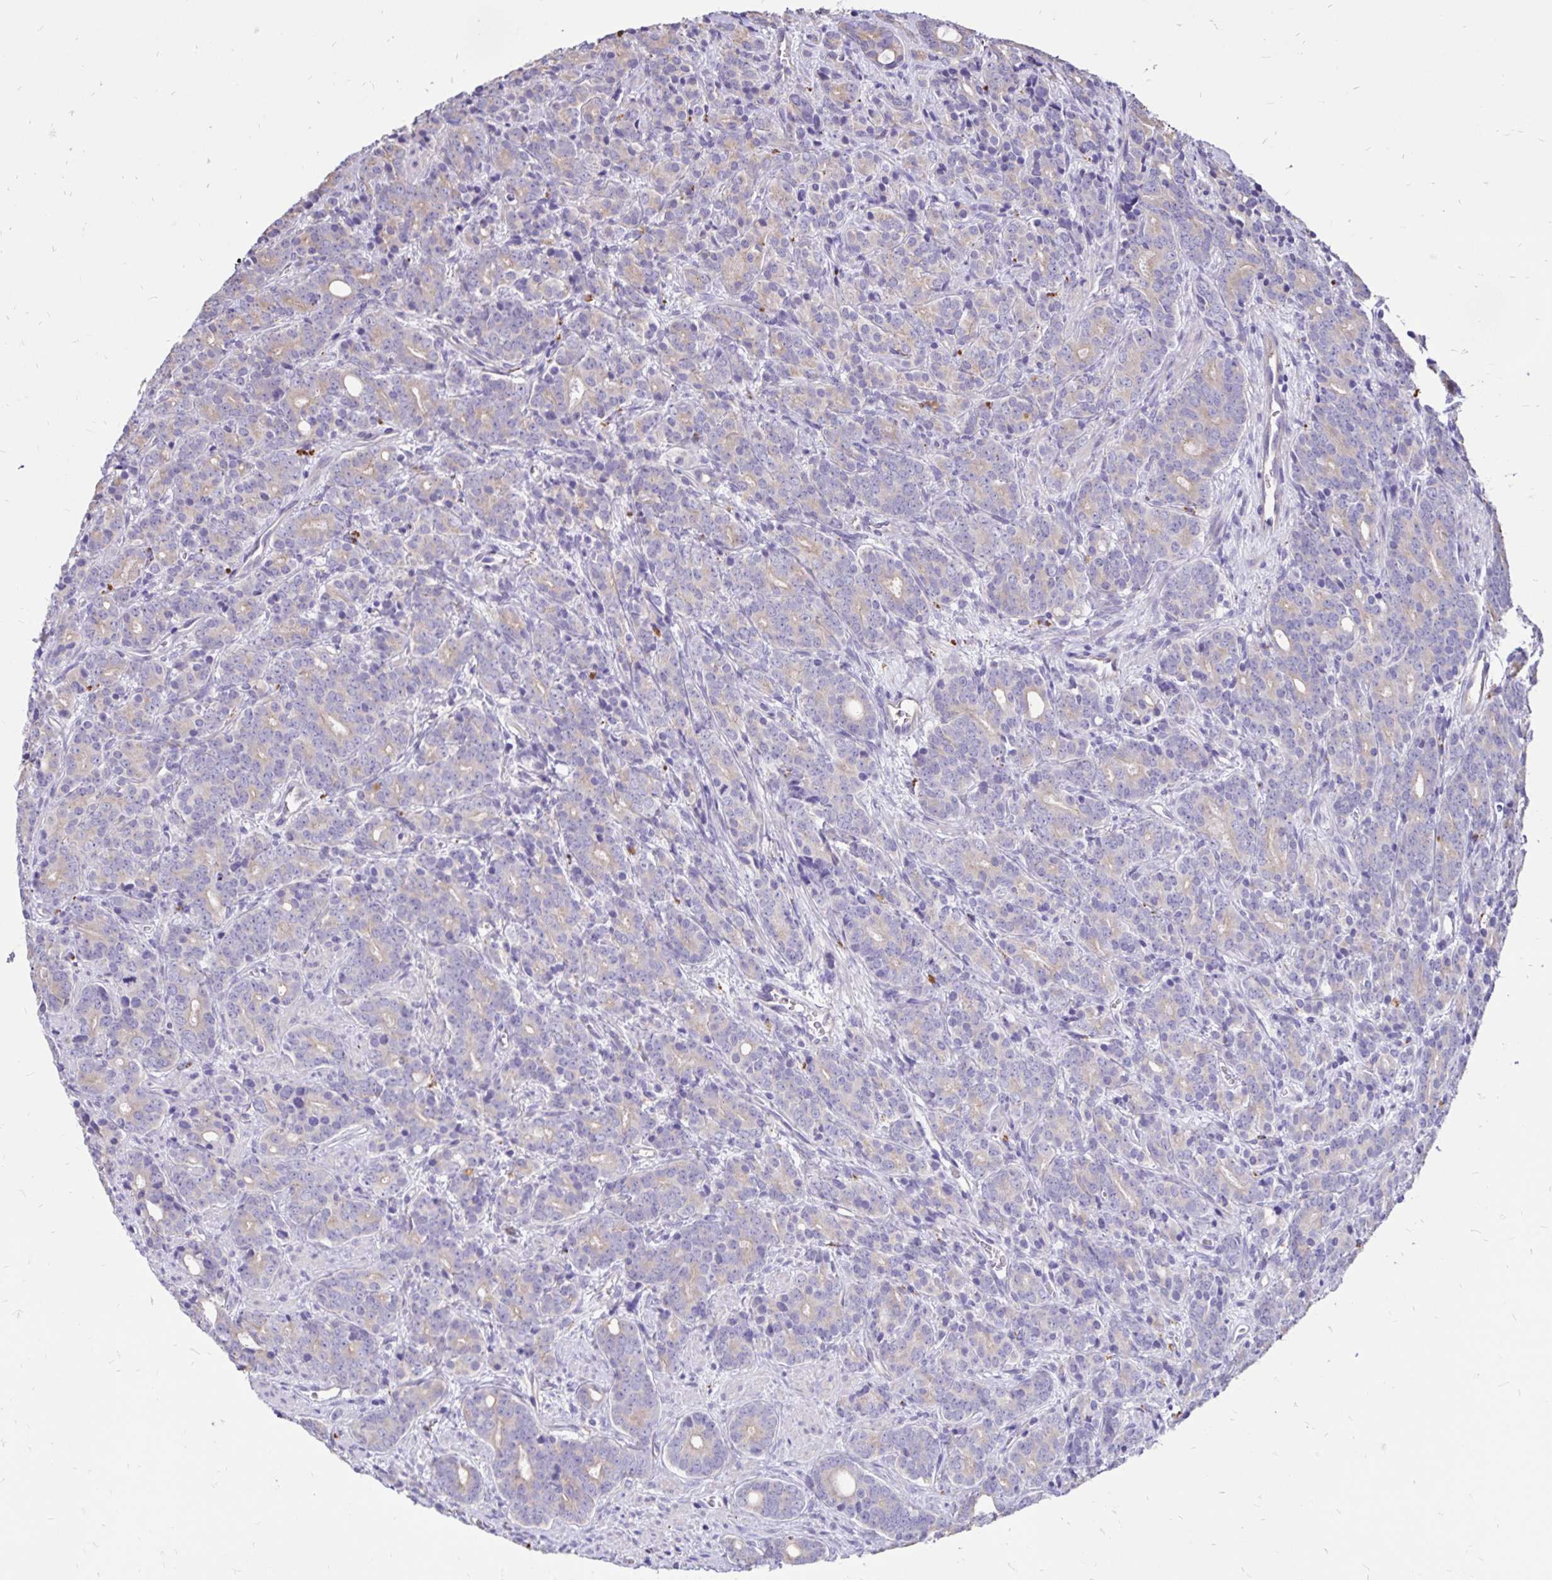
{"staining": {"intensity": "weak", "quantity": "<25%", "location": "cytoplasmic/membranous"}, "tissue": "prostate cancer", "cell_type": "Tumor cells", "image_type": "cancer", "snomed": [{"axis": "morphology", "description": "Adenocarcinoma, High grade"}, {"axis": "topography", "description": "Prostate"}], "caption": "IHC histopathology image of neoplastic tissue: prostate cancer stained with DAB (3,3'-diaminobenzidine) reveals no significant protein positivity in tumor cells.", "gene": "EVPL", "patient": {"sex": "male", "age": 84}}